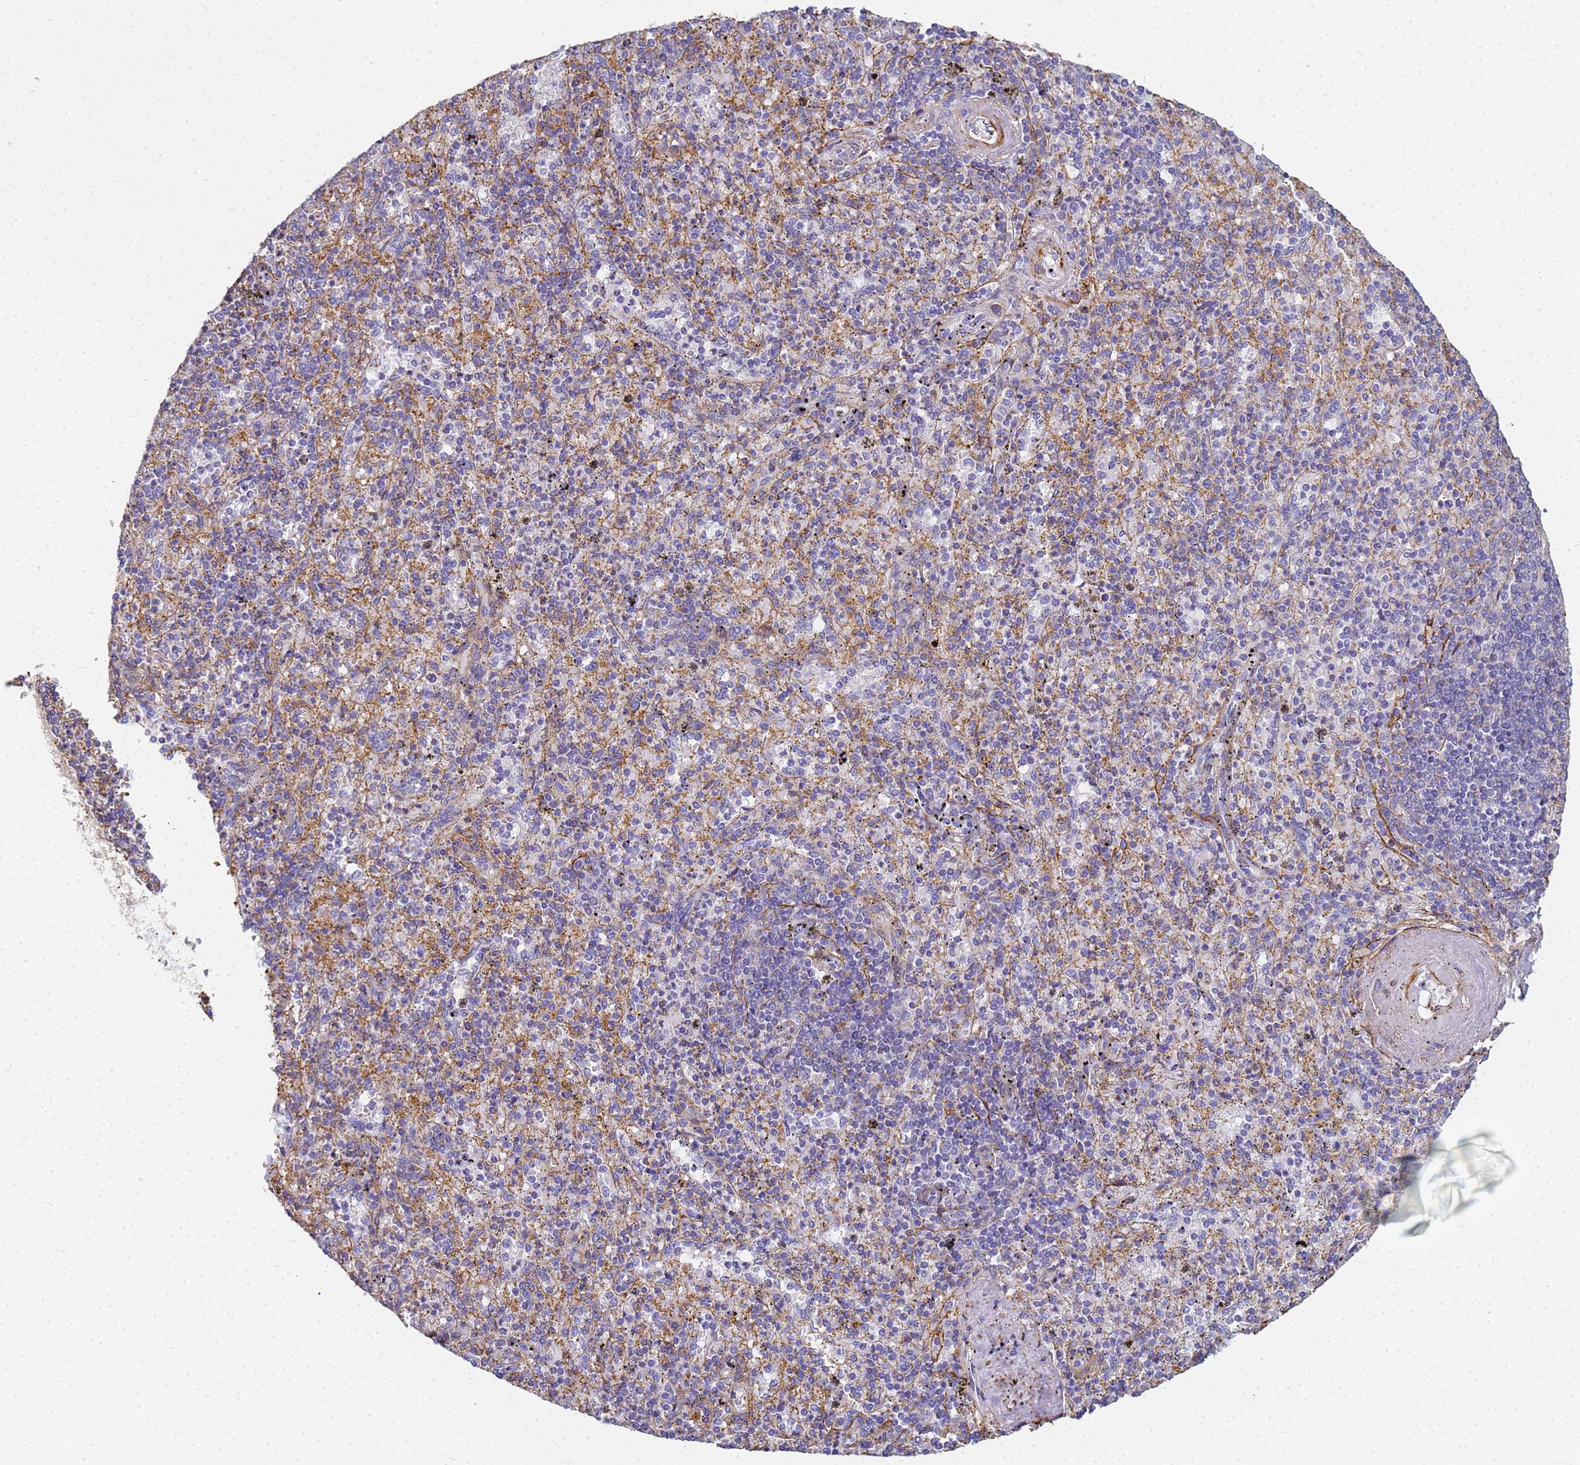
{"staining": {"intensity": "weak", "quantity": "25%-75%", "location": "cytoplasmic/membranous"}, "tissue": "spleen", "cell_type": "Cells in red pulp", "image_type": "normal", "snomed": [{"axis": "morphology", "description": "Normal tissue, NOS"}, {"axis": "topography", "description": "Spleen"}], "caption": "Brown immunohistochemical staining in benign human spleen shows weak cytoplasmic/membranous expression in about 25%-75% of cells in red pulp.", "gene": "TPM1", "patient": {"sex": "male", "age": 82}}